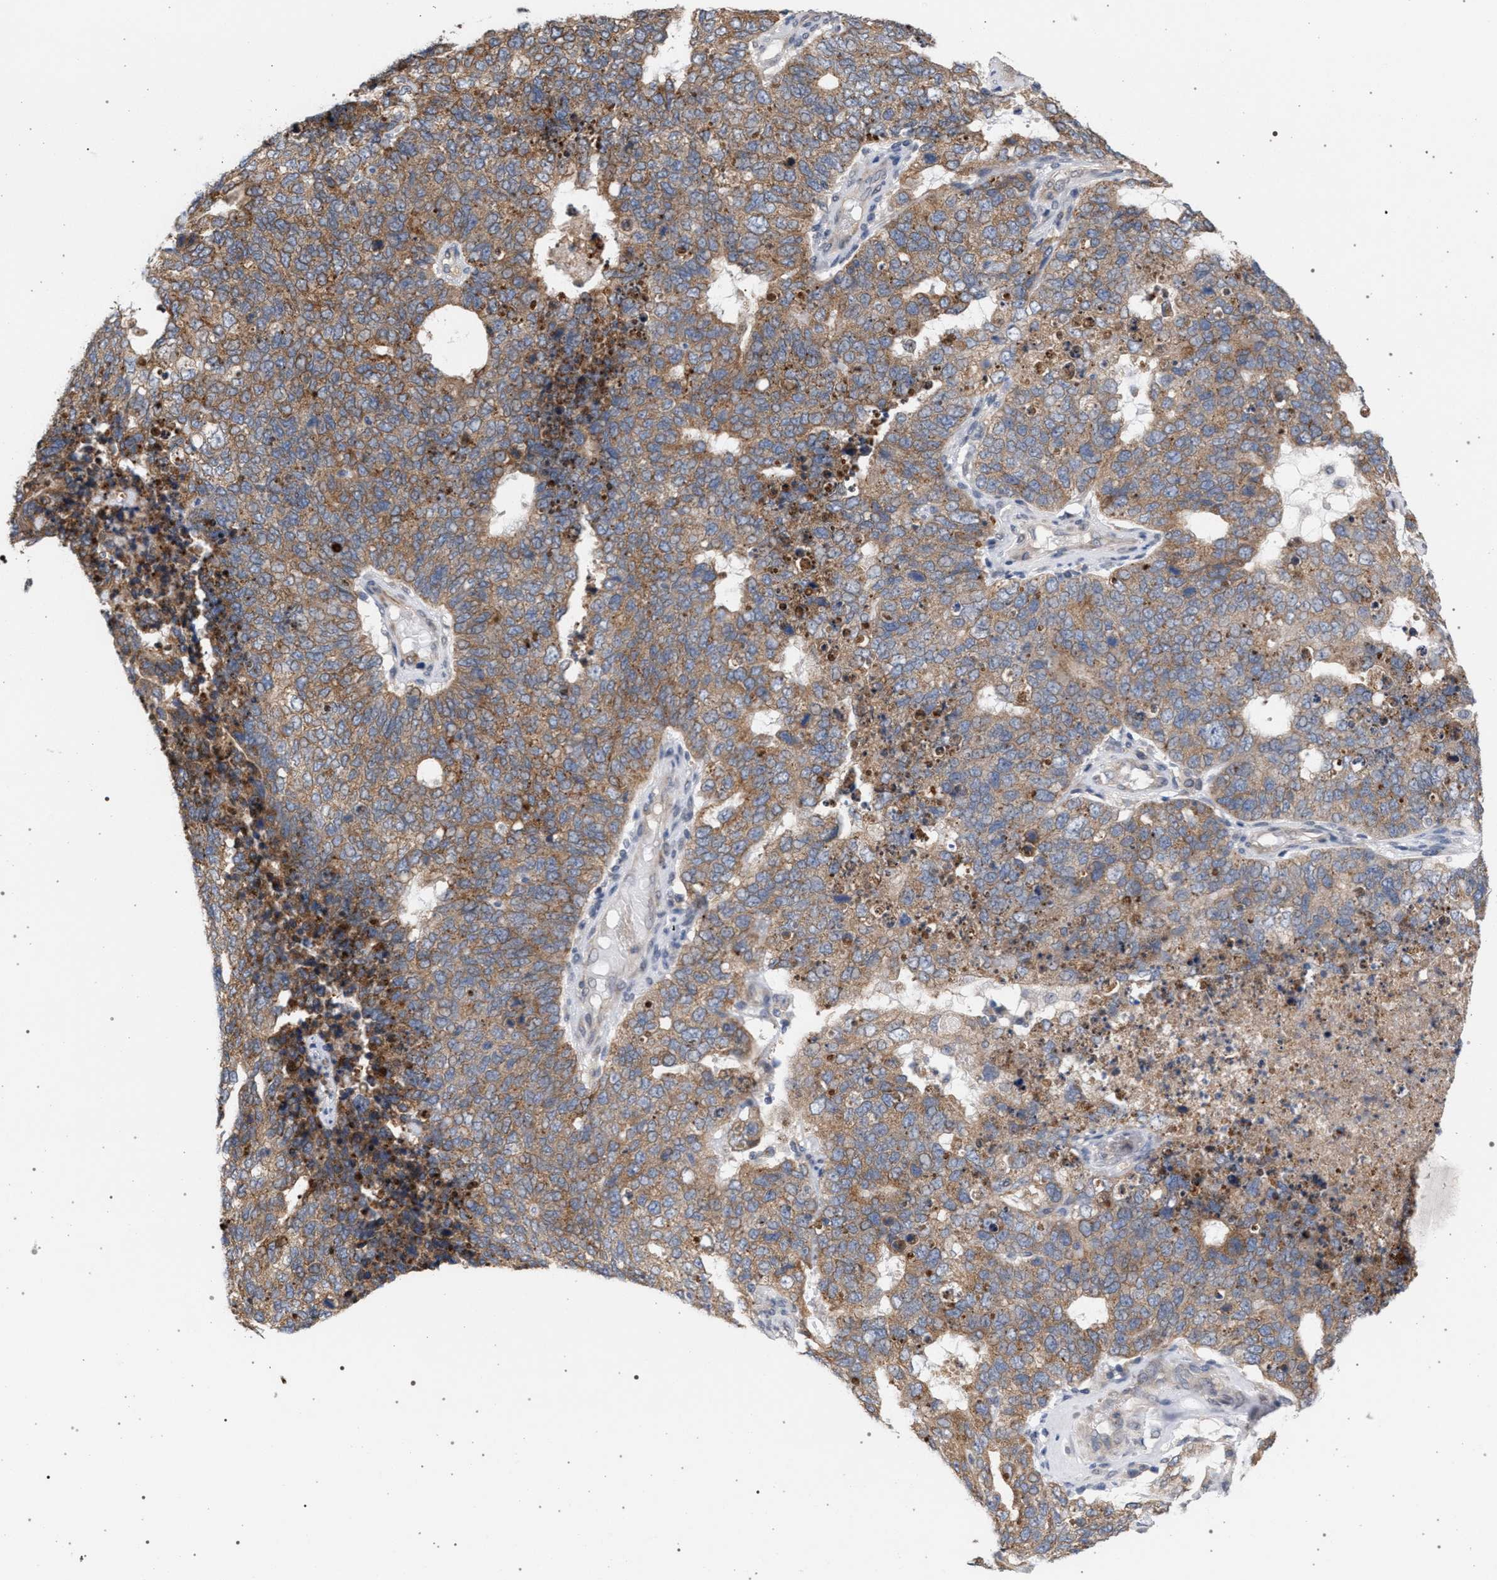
{"staining": {"intensity": "moderate", "quantity": ">75%", "location": "cytoplasmic/membranous"}, "tissue": "cervical cancer", "cell_type": "Tumor cells", "image_type": "cancer", "snomed": [{"axis": "morphology", "description": "Squamous cell carcinoma, NOS"}, {"axis": "topography", "description": "Cervix"}], "caption": "This is an image of immunohistochemistry (IHC) staining of cervical squamous cell carcinoma, which shows moderate expression in the cytoplasmic/membranous of tumor cells.", "gene": "ARPC5L", "patient": {"sex": "female", "age": 63}}